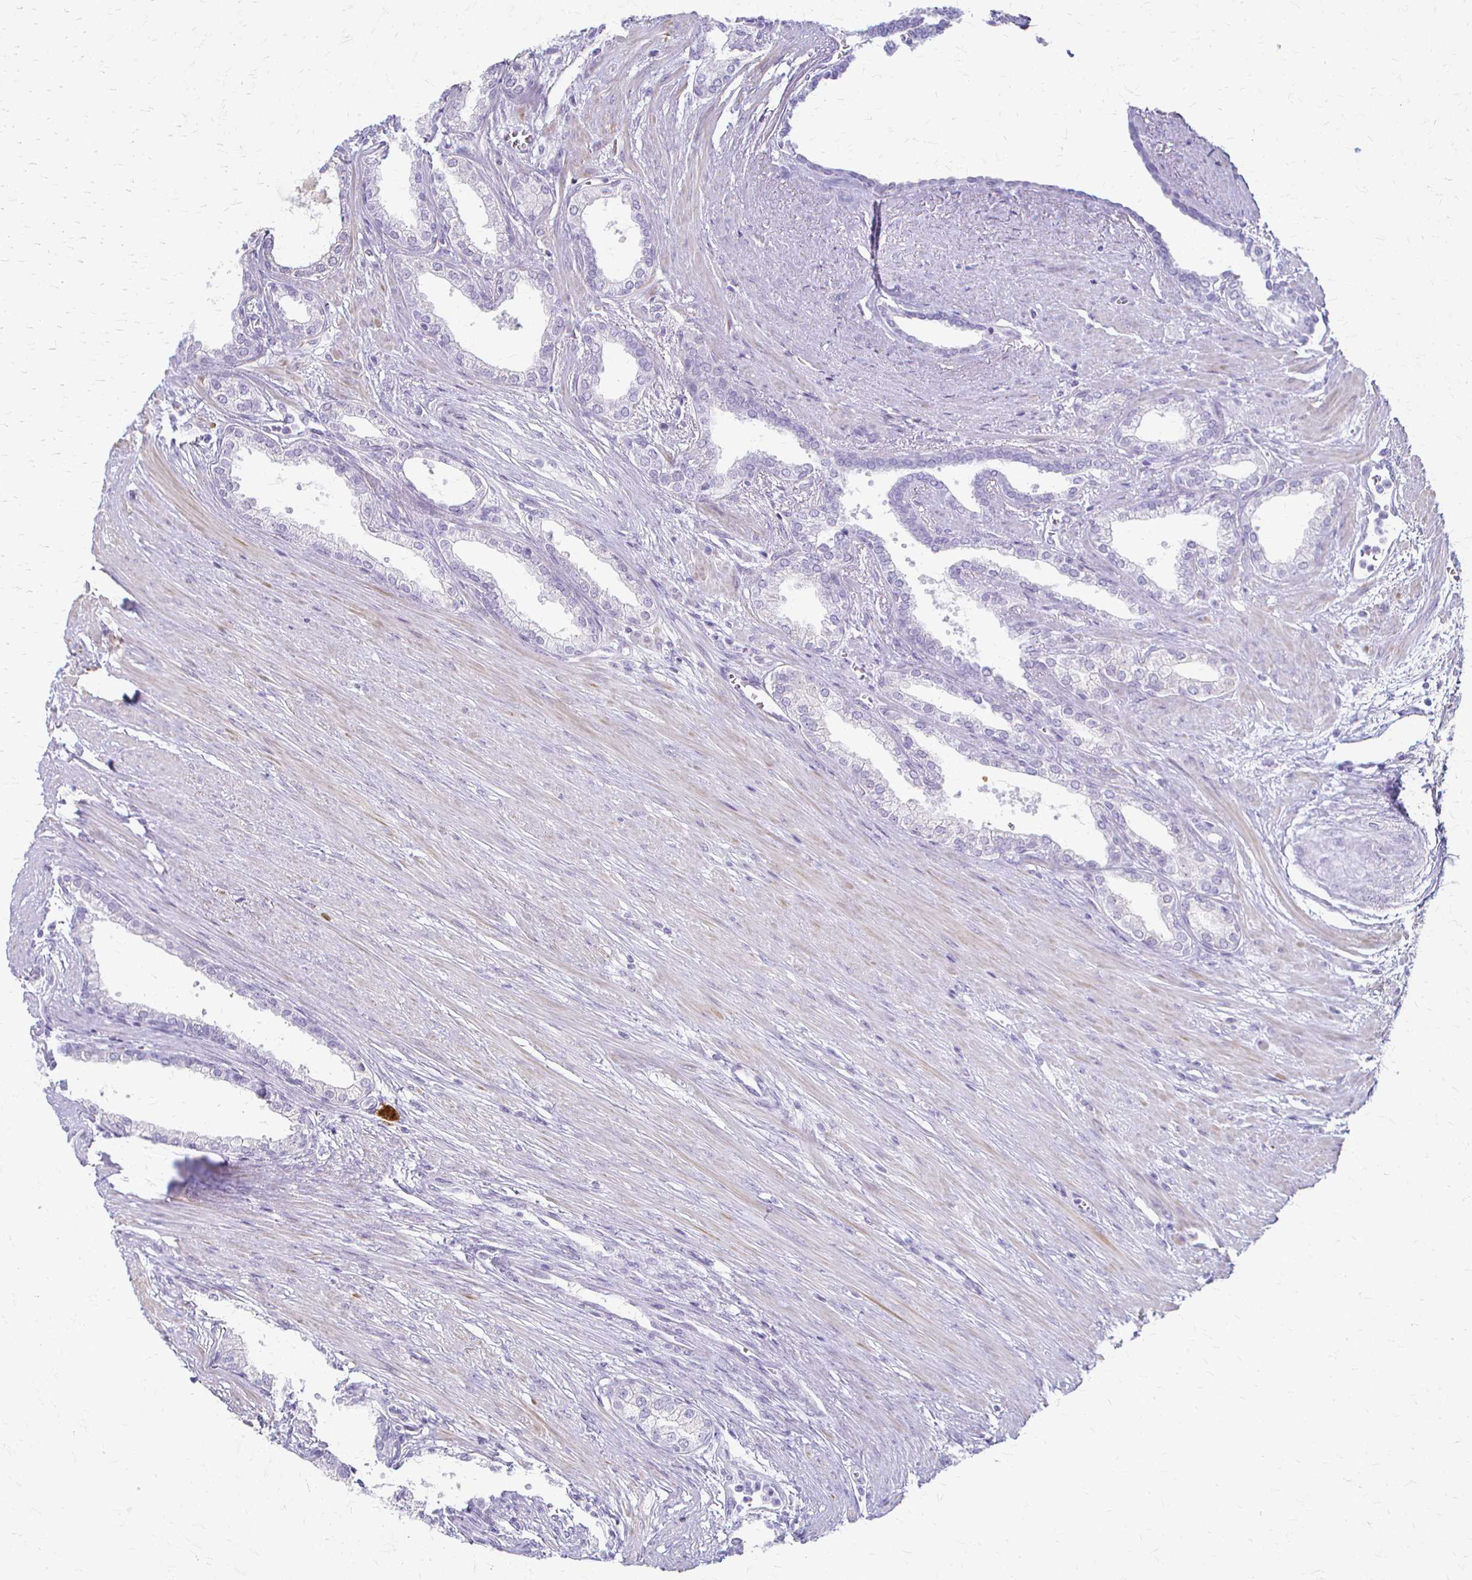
{"staining": {"intensity": "negative", "quantity": "none", "location": "none"}, "tissue": "prostate cancer", "cell_type": "Tumor cells", "image_type": "cancer", "snomed": [{"axis": "morphology", "description": "Adenocarcinoma, High grade"}, {"axis": "topography", "description": "Prostate"}], "caption": "High power microscopy micrograph of an immunohistochemistry histopathology image of prostate cancer, revealing no significant positivity in tumor cells.", "gene": "ACP5", "patient": {"sex": "male", "age": 60}}